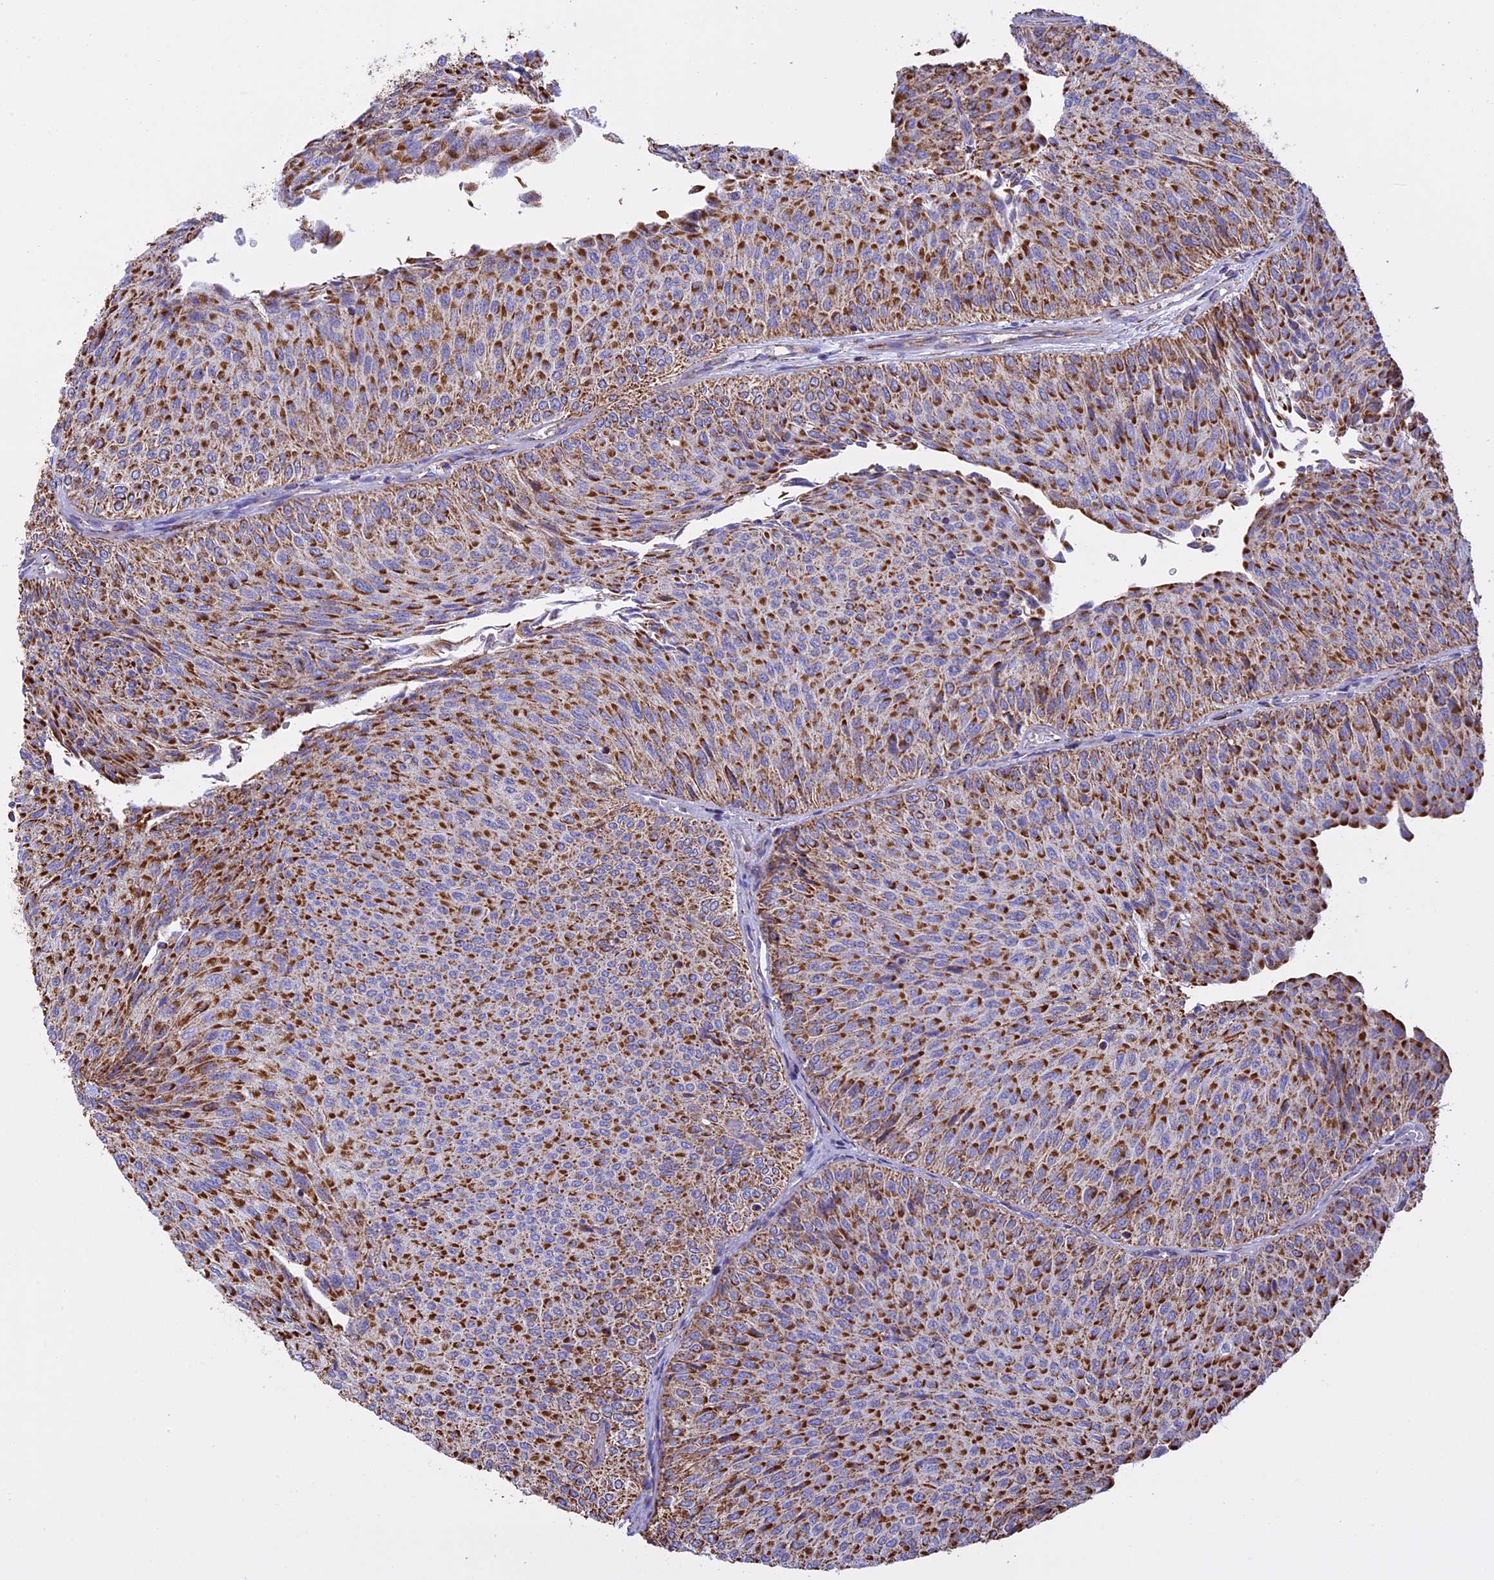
{"staining": {"intensity": "moderate", "quantity": ">75%", "location": "cytoplasmic/membranous"}, "tissue": "urothelial cancer", "cell_type": "Tumor cells", "image_type": "cancer", "snomed": [{"axis": "morphology", "description": "Urothelial carcinoma, Low grade"}, {"axis": "topography", "description": "Urinary bladder"}], "caption": "Tumor cells display medium levels of moderate cytoplasmic/membranous staining in approximately >75% of cells in urothelial carcinoma (low-grade).", "gene": "KCNG1", "patient": {"sex": "male", "age": 78}}